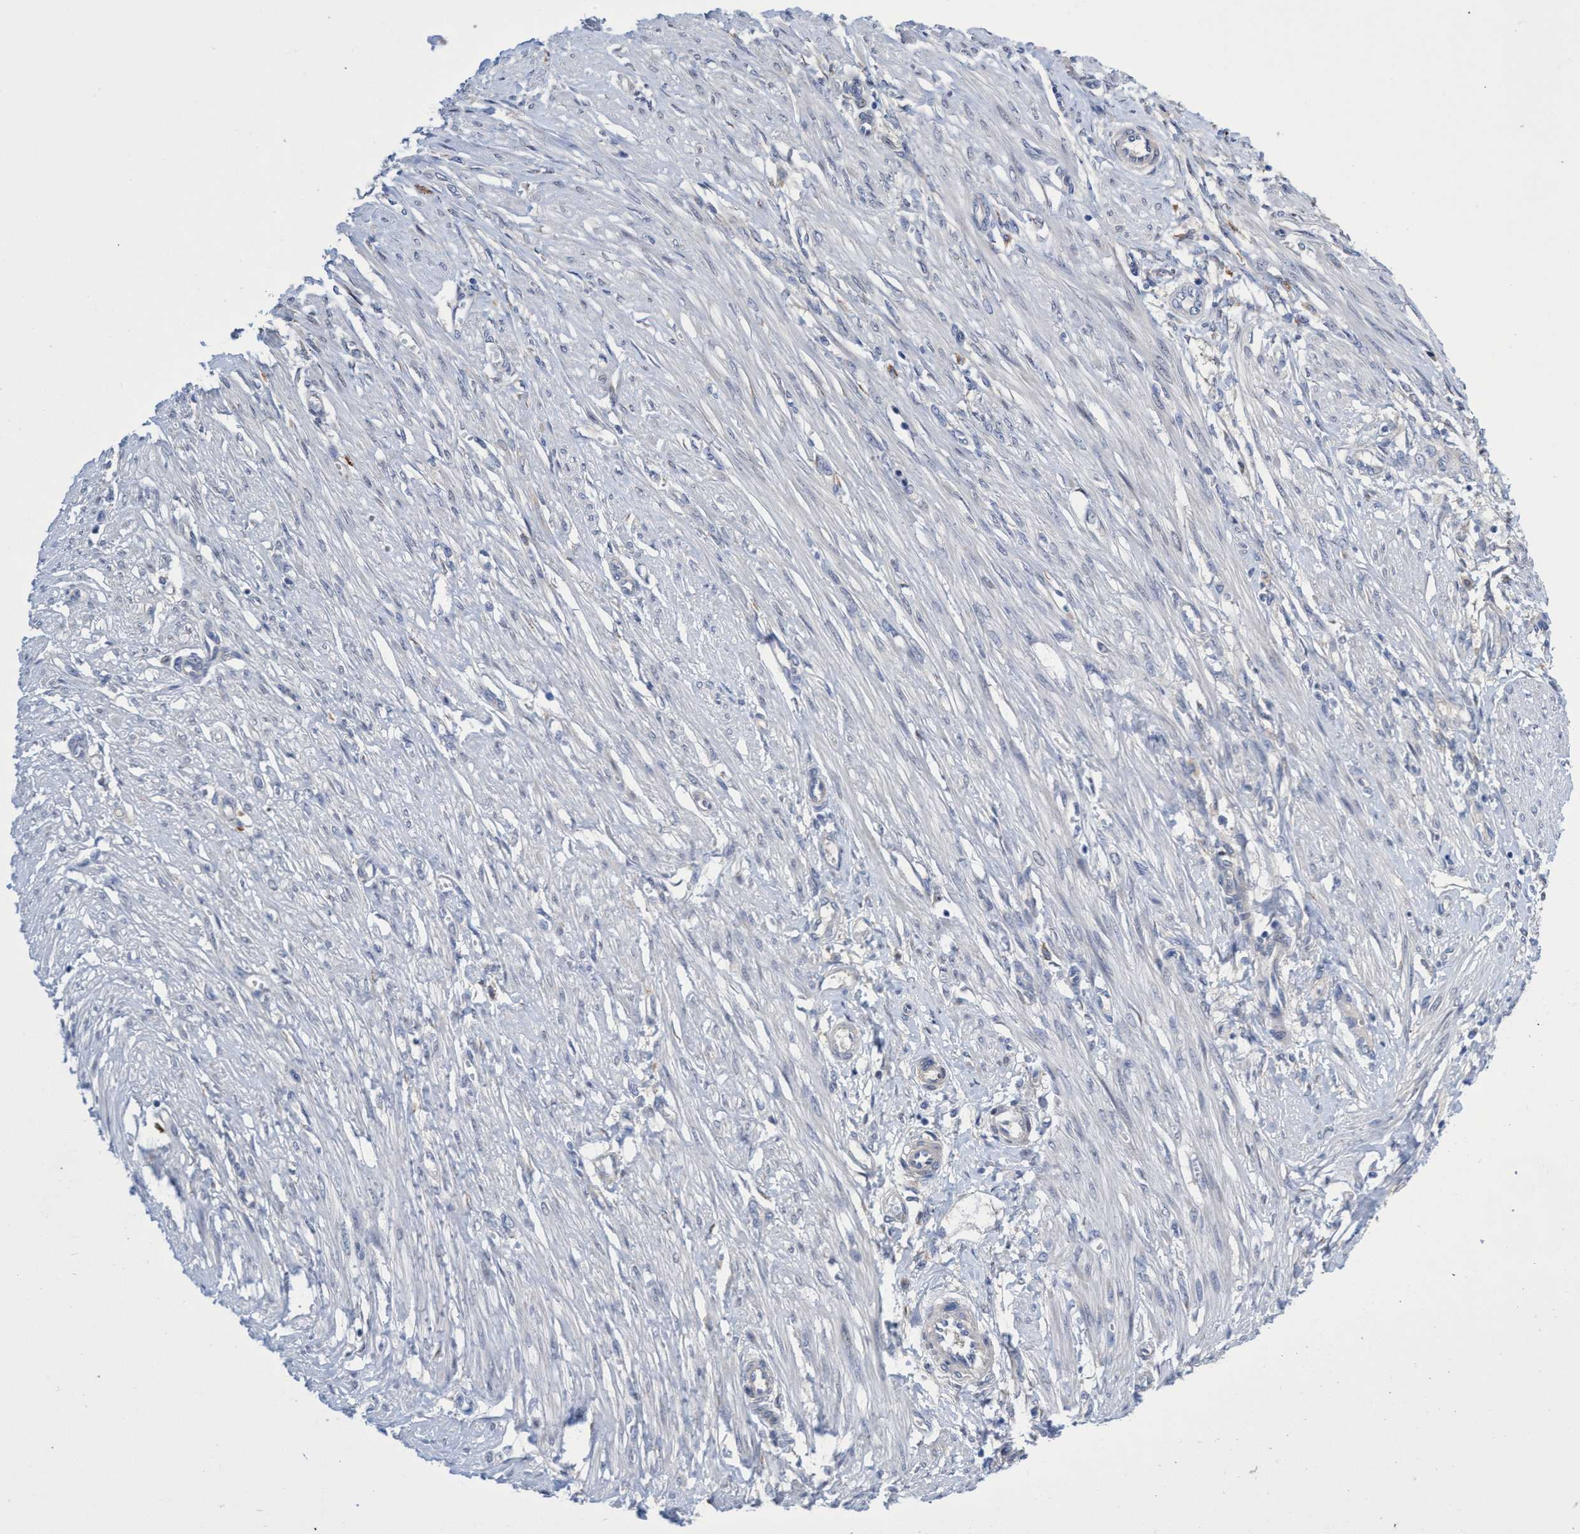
{"staining": {"intensity": "negative", "quantity": "none", "location": "none"}, "tissue": "endometrial cancer", "cell_type": "Tumor cells", "image_type": "cancer", "snomed": [{"axis": "morphology", "description": "Adenocarcinoma, NOS"}, {"axis": "topography", "description": "Endometrium"}], "caption": "Photomicrograph shows no protein expression in tumor cells of adenocarcinoma (endometrial) tissue.", "gene": "SVEP1", "patient": {"sex": "female", "age": 32}}